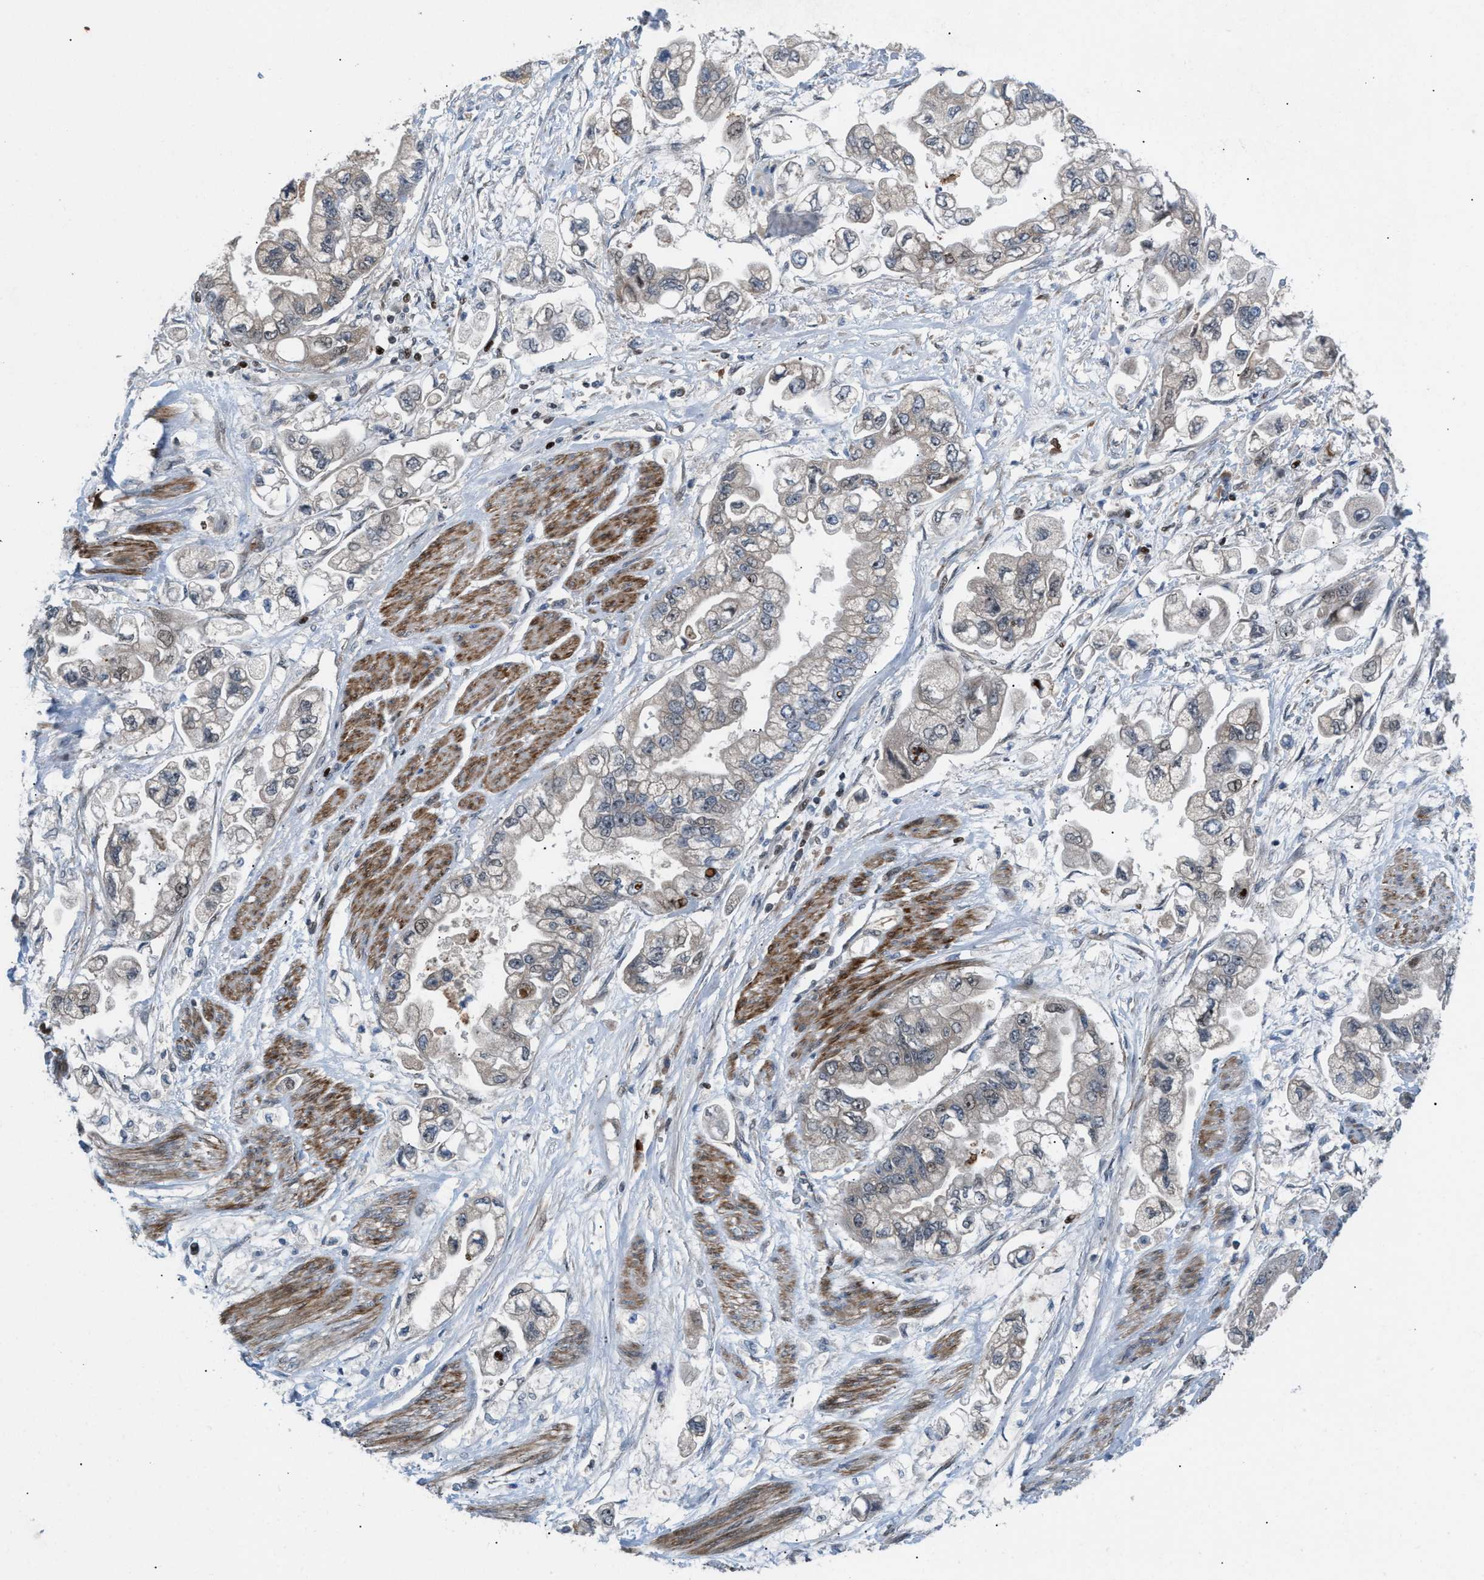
{"staining": {"intensity": "negative", "quantity": "none", "location": "none"}, "tissue": "stomach cancer", "cell_type": "Tumor cells", "image_type": "cancer", "snomed": [{"axis": "morphology", "description": "Normal tissue, NOS"}, {"axis": "morphology", "description": "Adenocarcinoma, NOS"}, {"axis": "topography", "description": "Stomach"}], "caption": "Immunohistochemistry photomicrograph of human stomach cancer (adenocarcinoma) stained for a protein (brown), which demonstrates no positivity in tumor cells. Nuclei are stained in blue.", "gene": "ZNF276", "patient": {"sex": "male", "age": 62}}